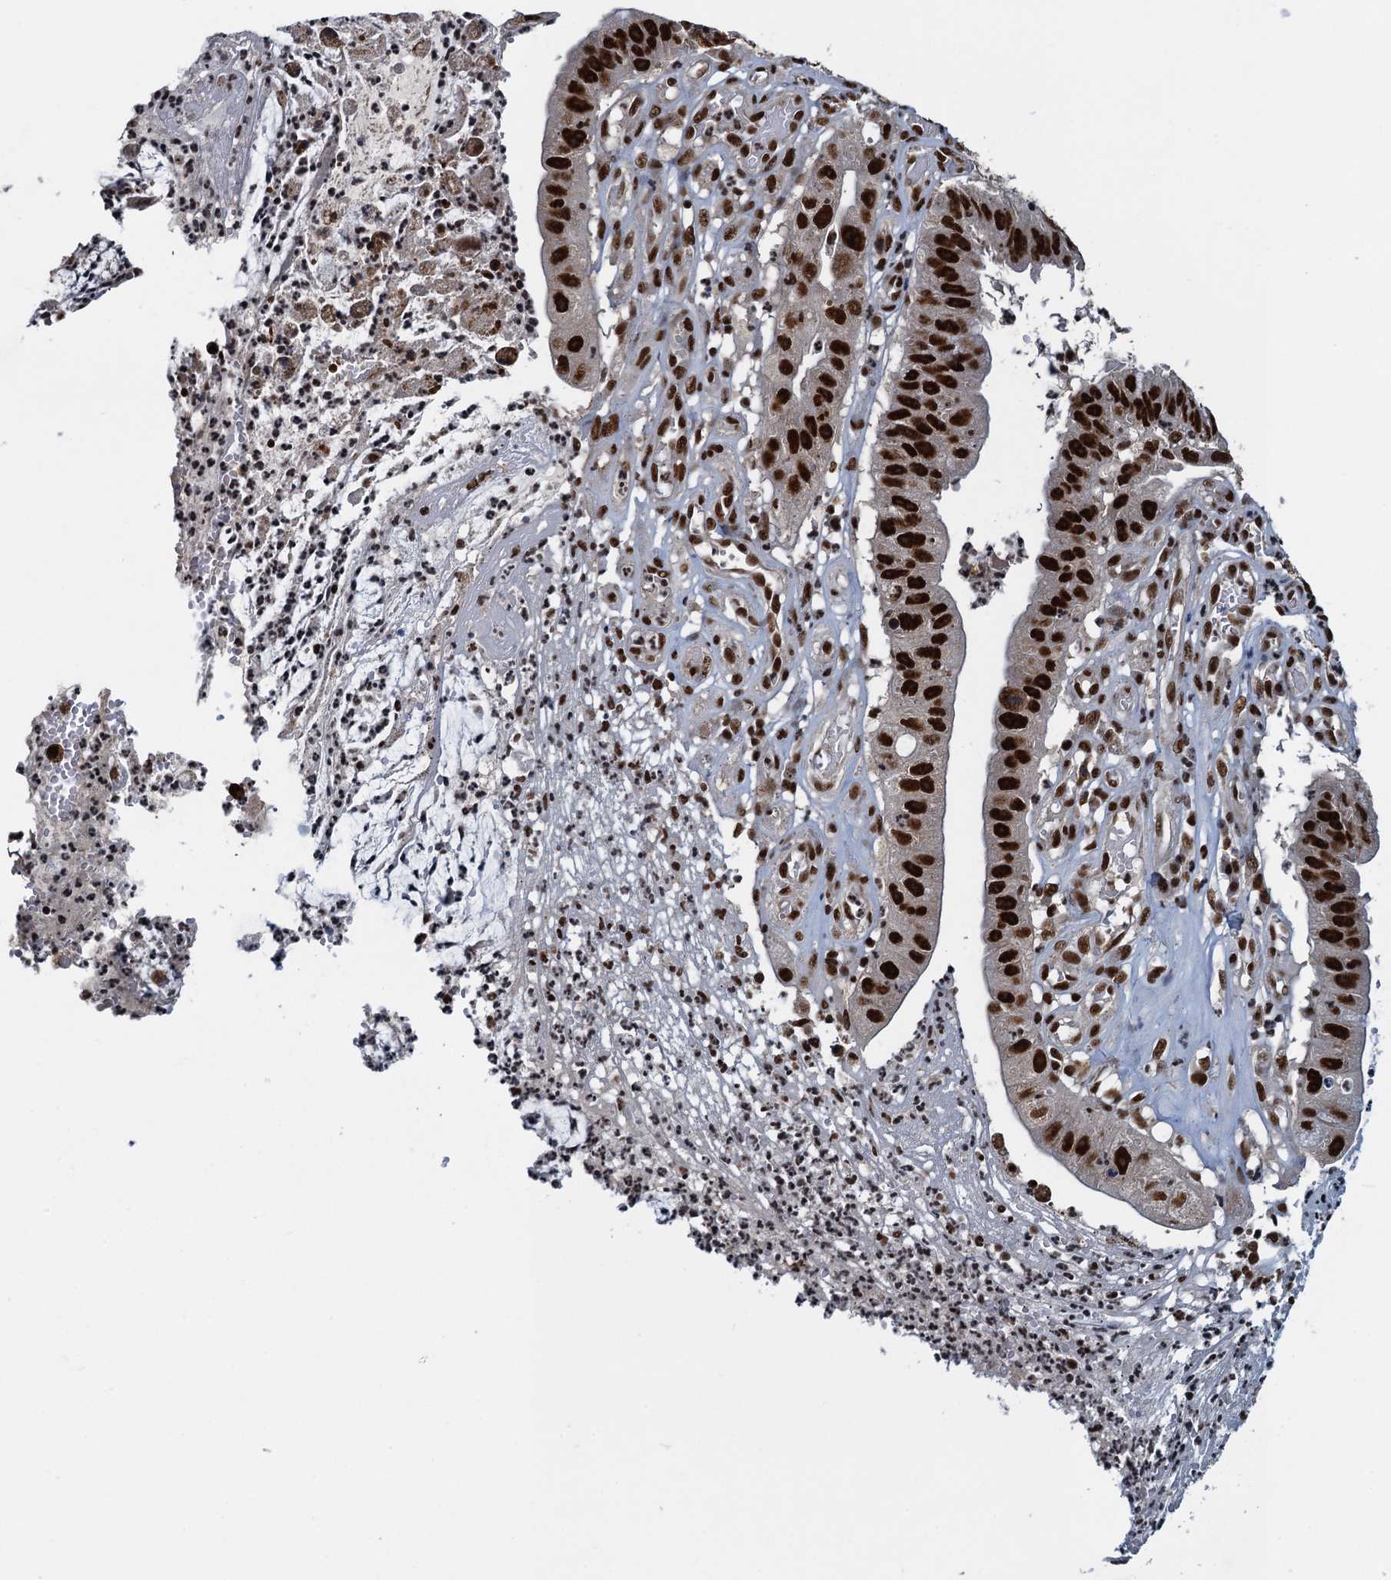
{"staining": {"intensity": "strong", "quantity": ">75%", "location": "nuclear"}, "tissue": "stomach cancer", "cell_type": "Tumor cells", "image_type": "cancer", "snomed": [{"axis": "morphology", "description": "Adenocarcinoma, NOS"}, {"axis": "topography", "description": "Stomach"}], "caption": "Brown immunohistochemical staining in stomach adenocarcinoma displays strong nuclear positivity in approximately >75% of tumor cells.", "gene": "ZC3H18", "patient": {"sex": "male", "age": 59}}